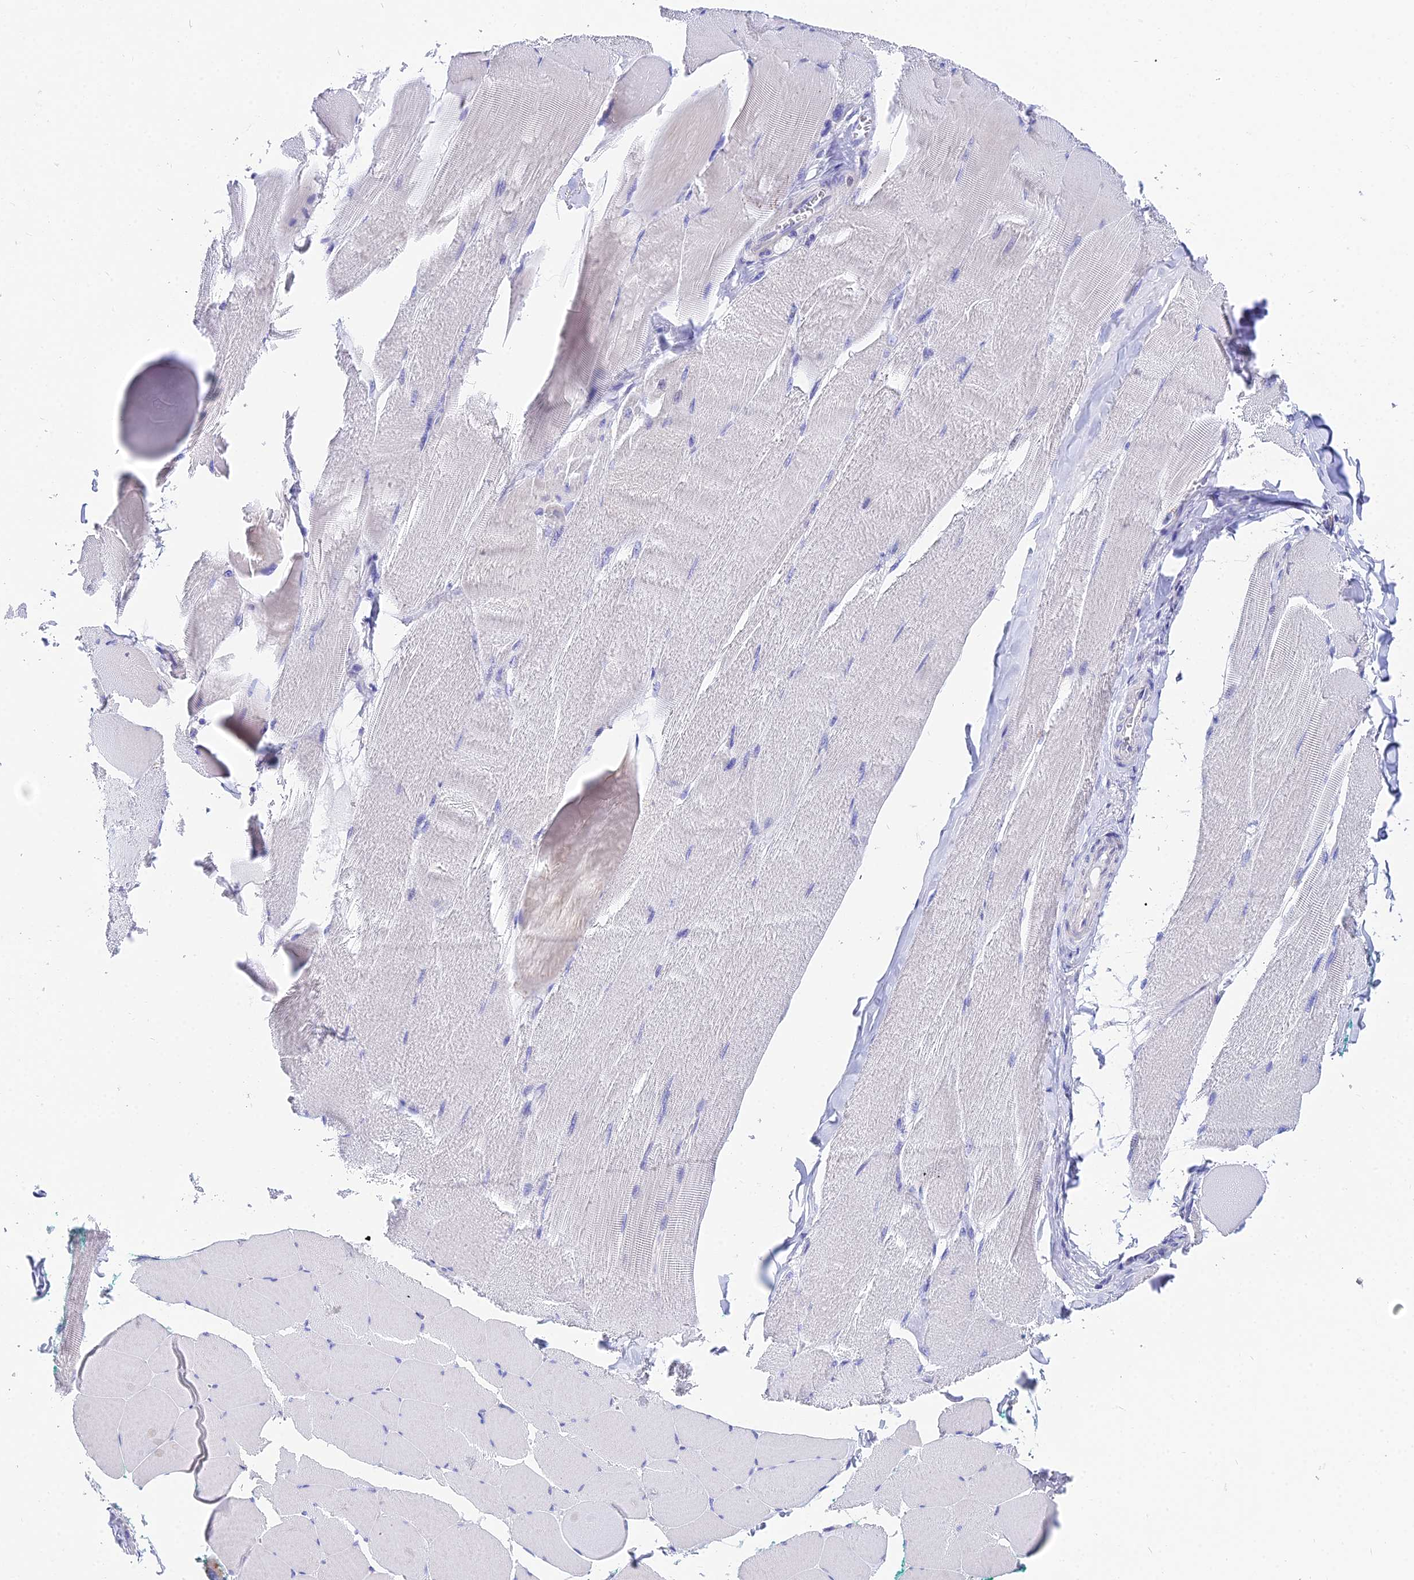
{"staining": {"intensity": "negative", "quantity": "none", "location": "none"}, "tissue": "skeletal muscle", "cell_type": "Myocytes", "image_type": "normal", "snomed": [{"axis": "morphology", "description": "Normal tissue, NOS"}, {"axis": "morphology", "description": "Squamous cell carcinoma, NOS"}, {"axis": "topography", "description": "Skeletal muscle"}], "caption": "Myocytes show no significant positivity in benign skeletal muscle. Nuclei are stained in blue.", "gene": "CEP41", "patient": {"sex": "male", "age": 51}}